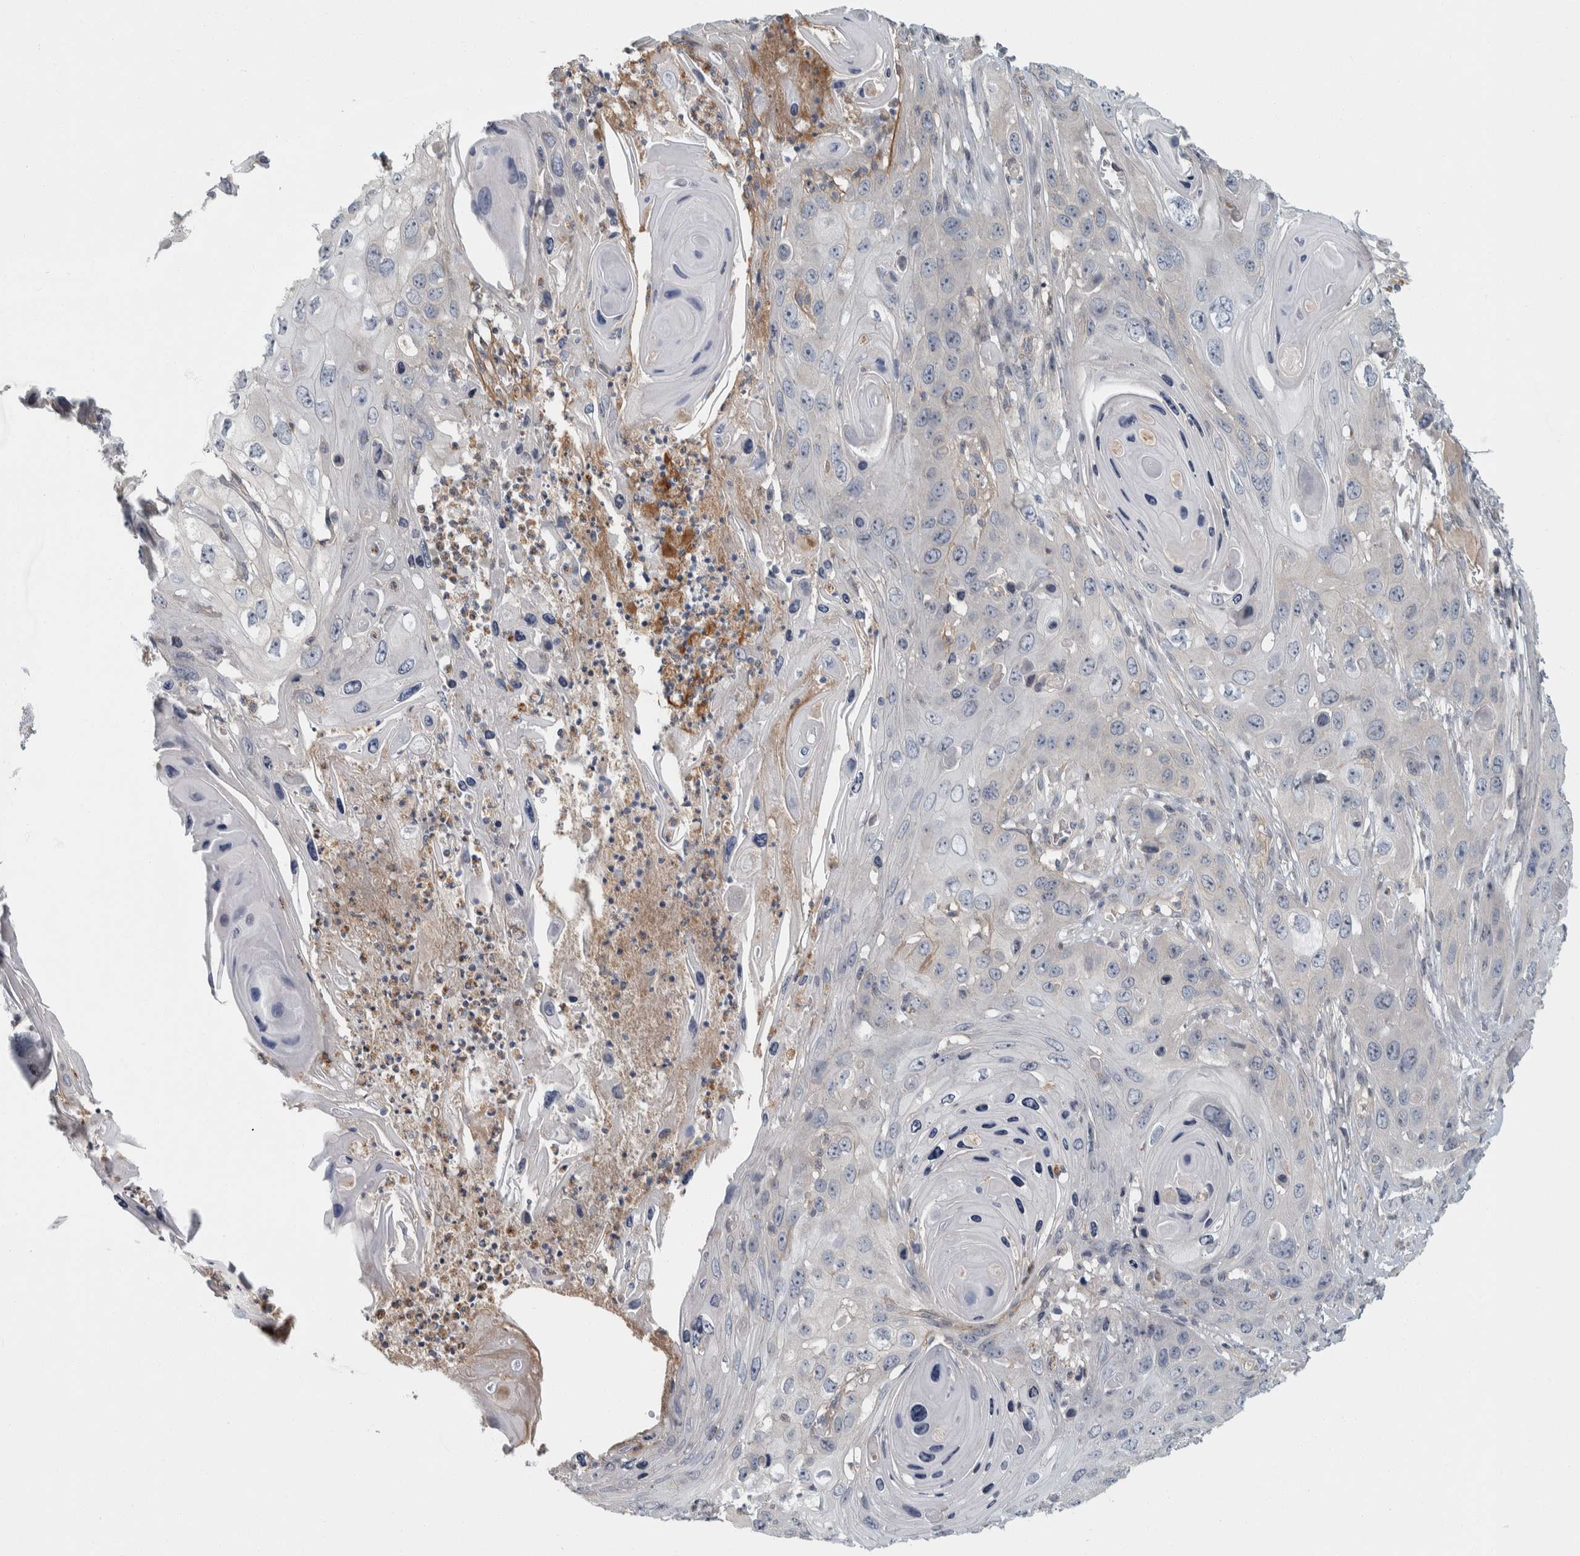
{"staining": {"intensity": "negative", "quantity": "none", "location": "none"}, "tissue": "skin cancer", "cell_type": "Tumor cells", "image_type": "cancer", "snomed": [{"axis": "morphology", "description": "Squamous cell carcinoma, NOS"}, {"axis": "topography", "description": "Skin"}], "caption": "An IHC histopathology image of skin squamous cell carcinoma is shown. There is no staining in tumor cells of skin squamous cell carcinoma.", "gene": "KCNJ3", "patient": {"sex": "male", "age": 55}}